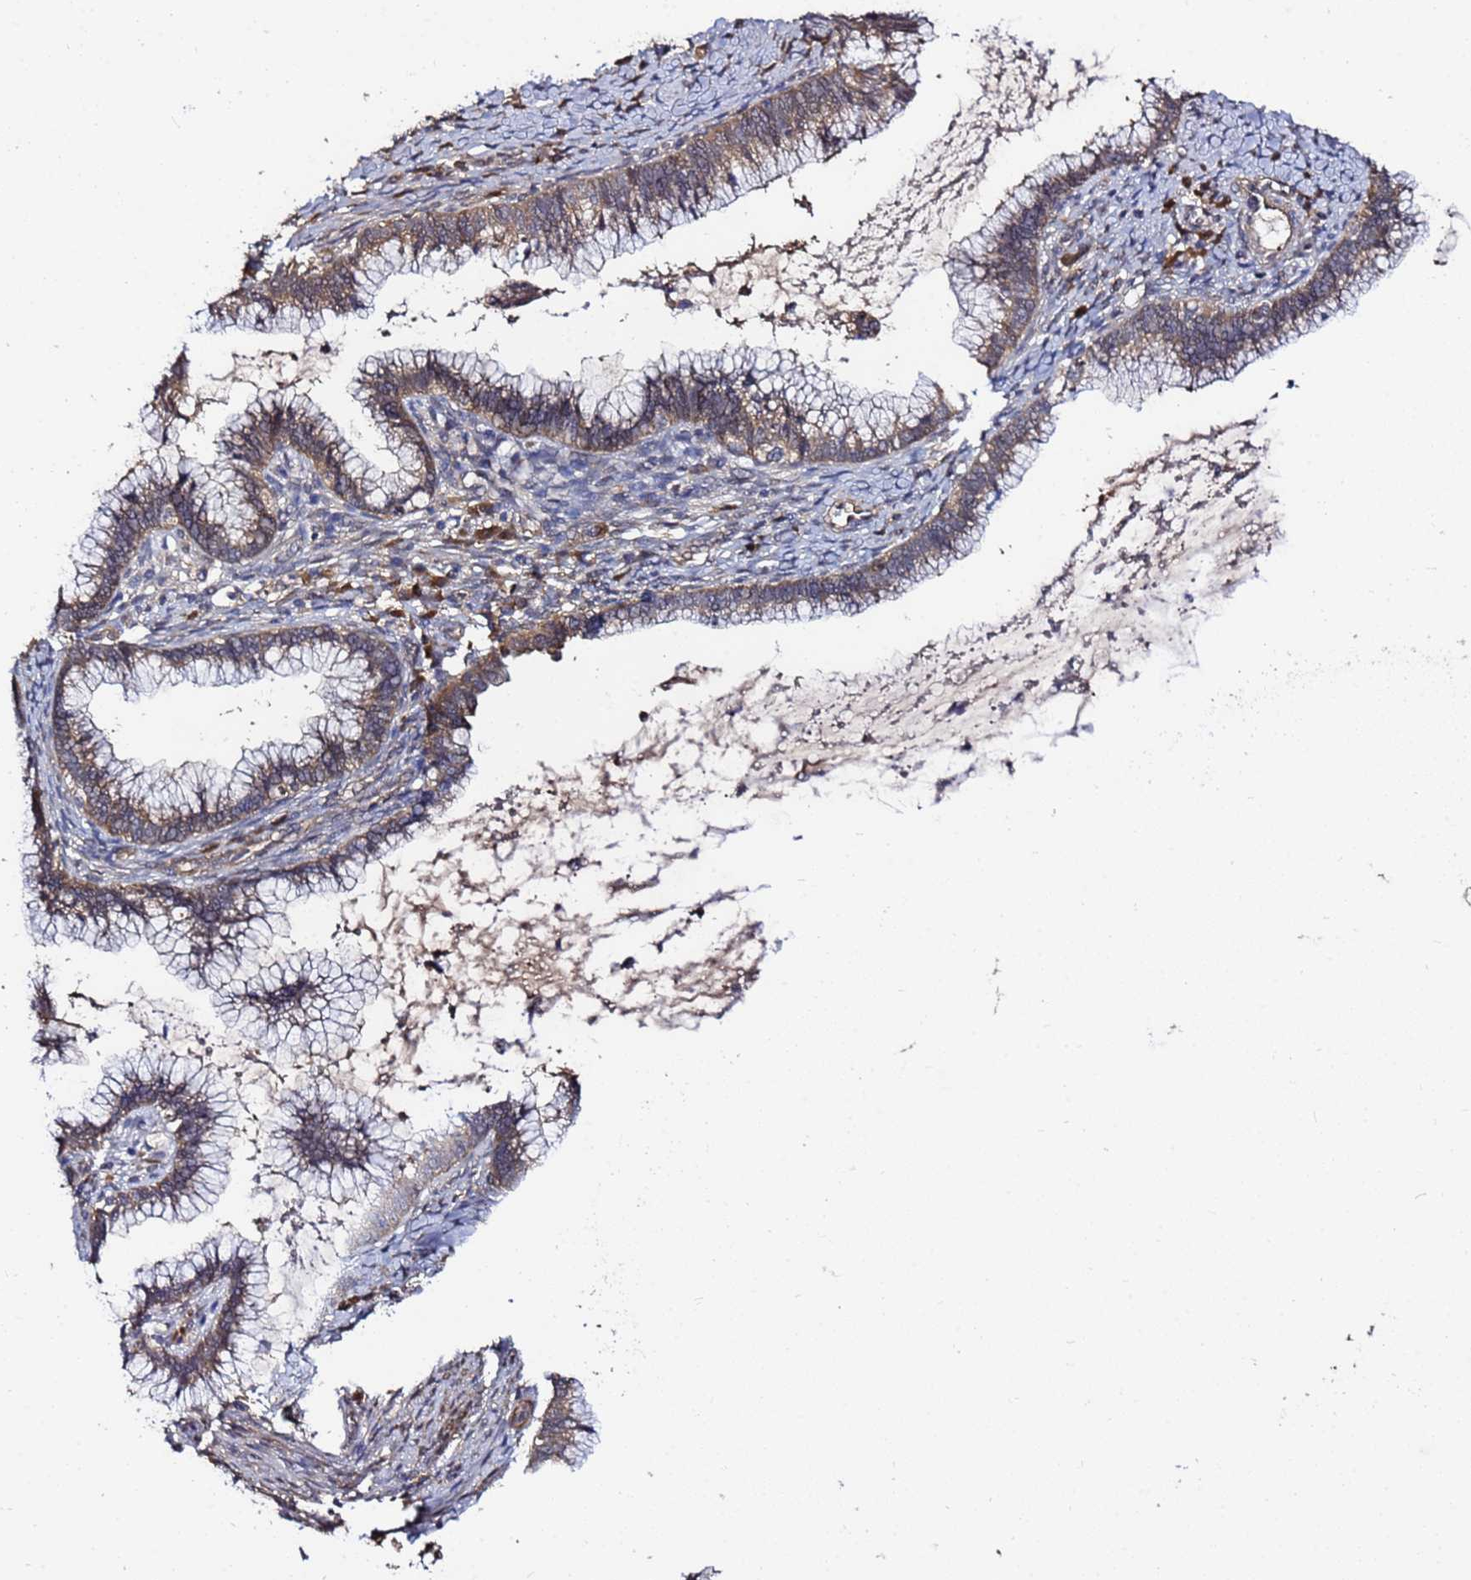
{"staining": {"intensity": "moderate", "quantity": ">75%", "location": "cytoplasmic/membranous"}, "tissue": "cervical cancer", "cell_type": "Tumor cells", "image_type": "cancer", "snomed": [{"axis": "morphology", "description": "Adenocarcinoma, NOS"}, {"axis": "topography", "description": "Cervix"}], "caption": "Immunohistochemistry photomicrograph of human cervical cancer stained for a protein (brown), which exhibits medium levels of moderate cytoplasmic/membranous staining in approximately >75% of tumor cells.", "gene": "NAXE", "patient": {"sex": "female", "age": 36}}